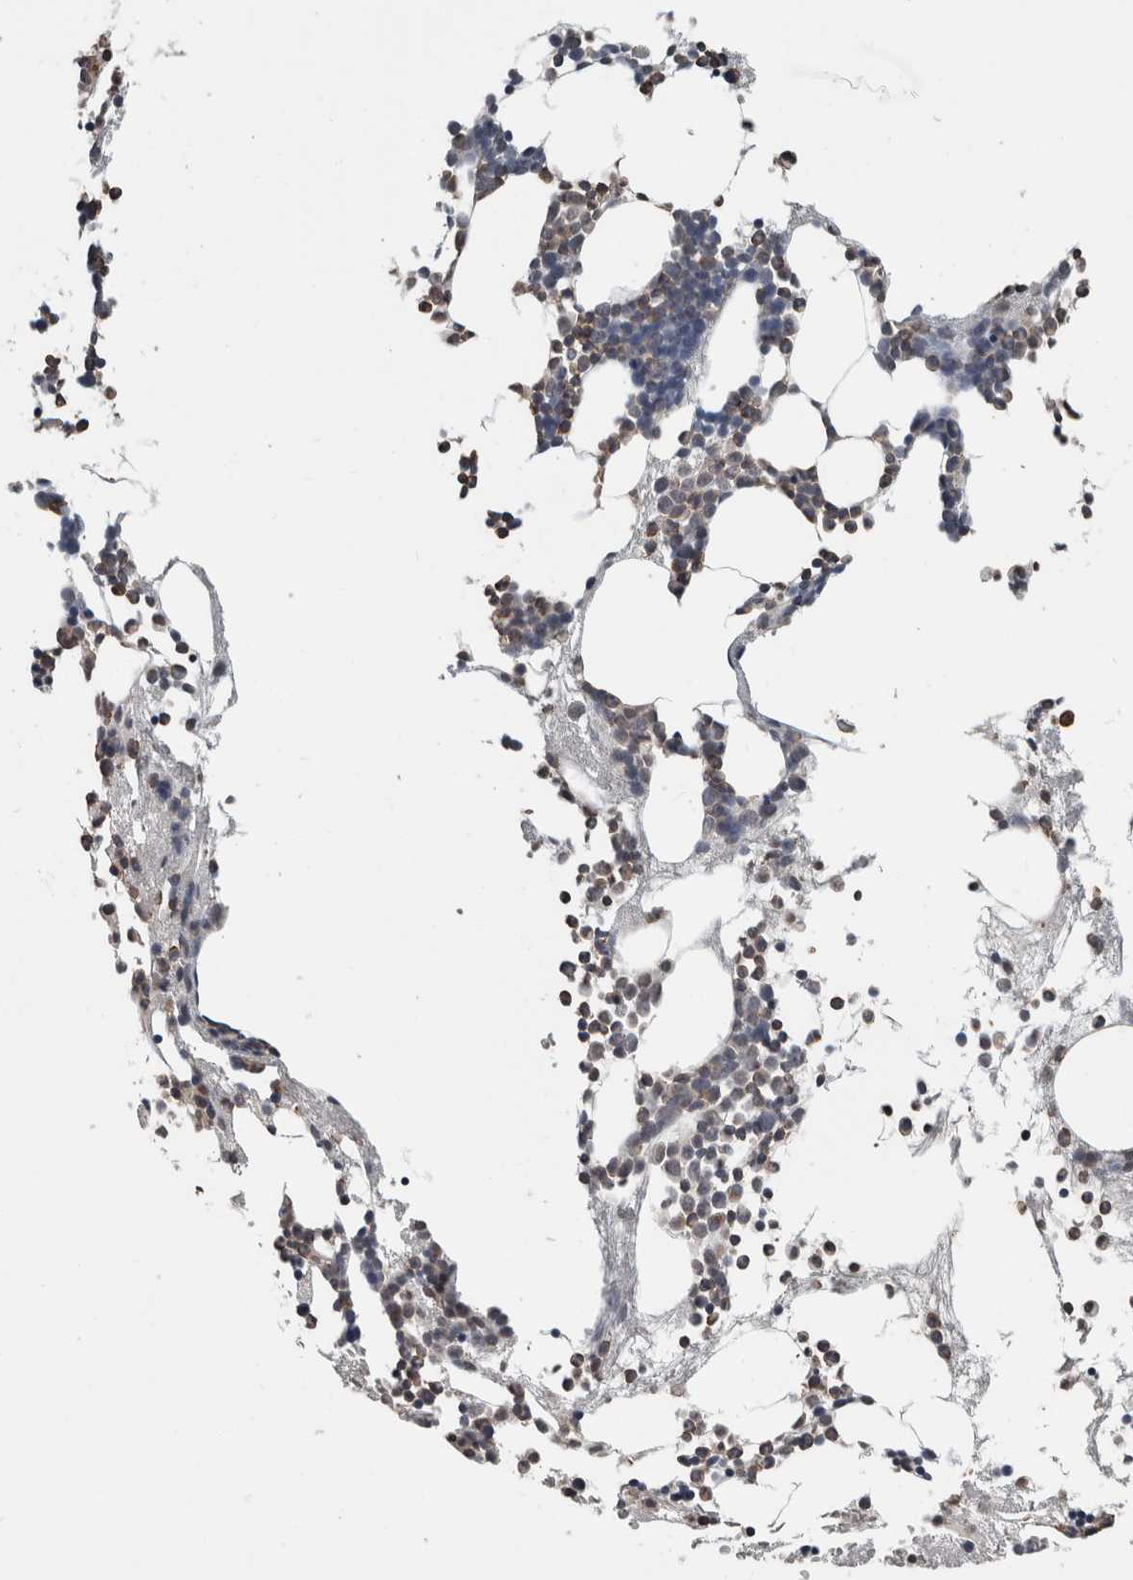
{"staining": {"intensity": "moderate", "quantity": "25%-75%", "location": "nuclear"}, "tissue": "bone marrow", "cell_type": "Hematopoietic cells", "image_type": "normal", "snomed": [{"axis": "morphology", "description": "Normal tissue, NOS"}, {"axis": "morphology", "description": "Inflammation, NOS"}, {"axis": "topography", "description": "Bone marrow"}], "caption": "Immunohistochemistry (IHC) (DAB) staining of unremarkable bone marrow reveals moderate nuclear protein positivity in about 25%-75% of hematopoietic cells. (DAB IHC with brightfield microscopy, high magnification).", "gene": "MAFF", "patient": {"sex": "female", "age": 67}}